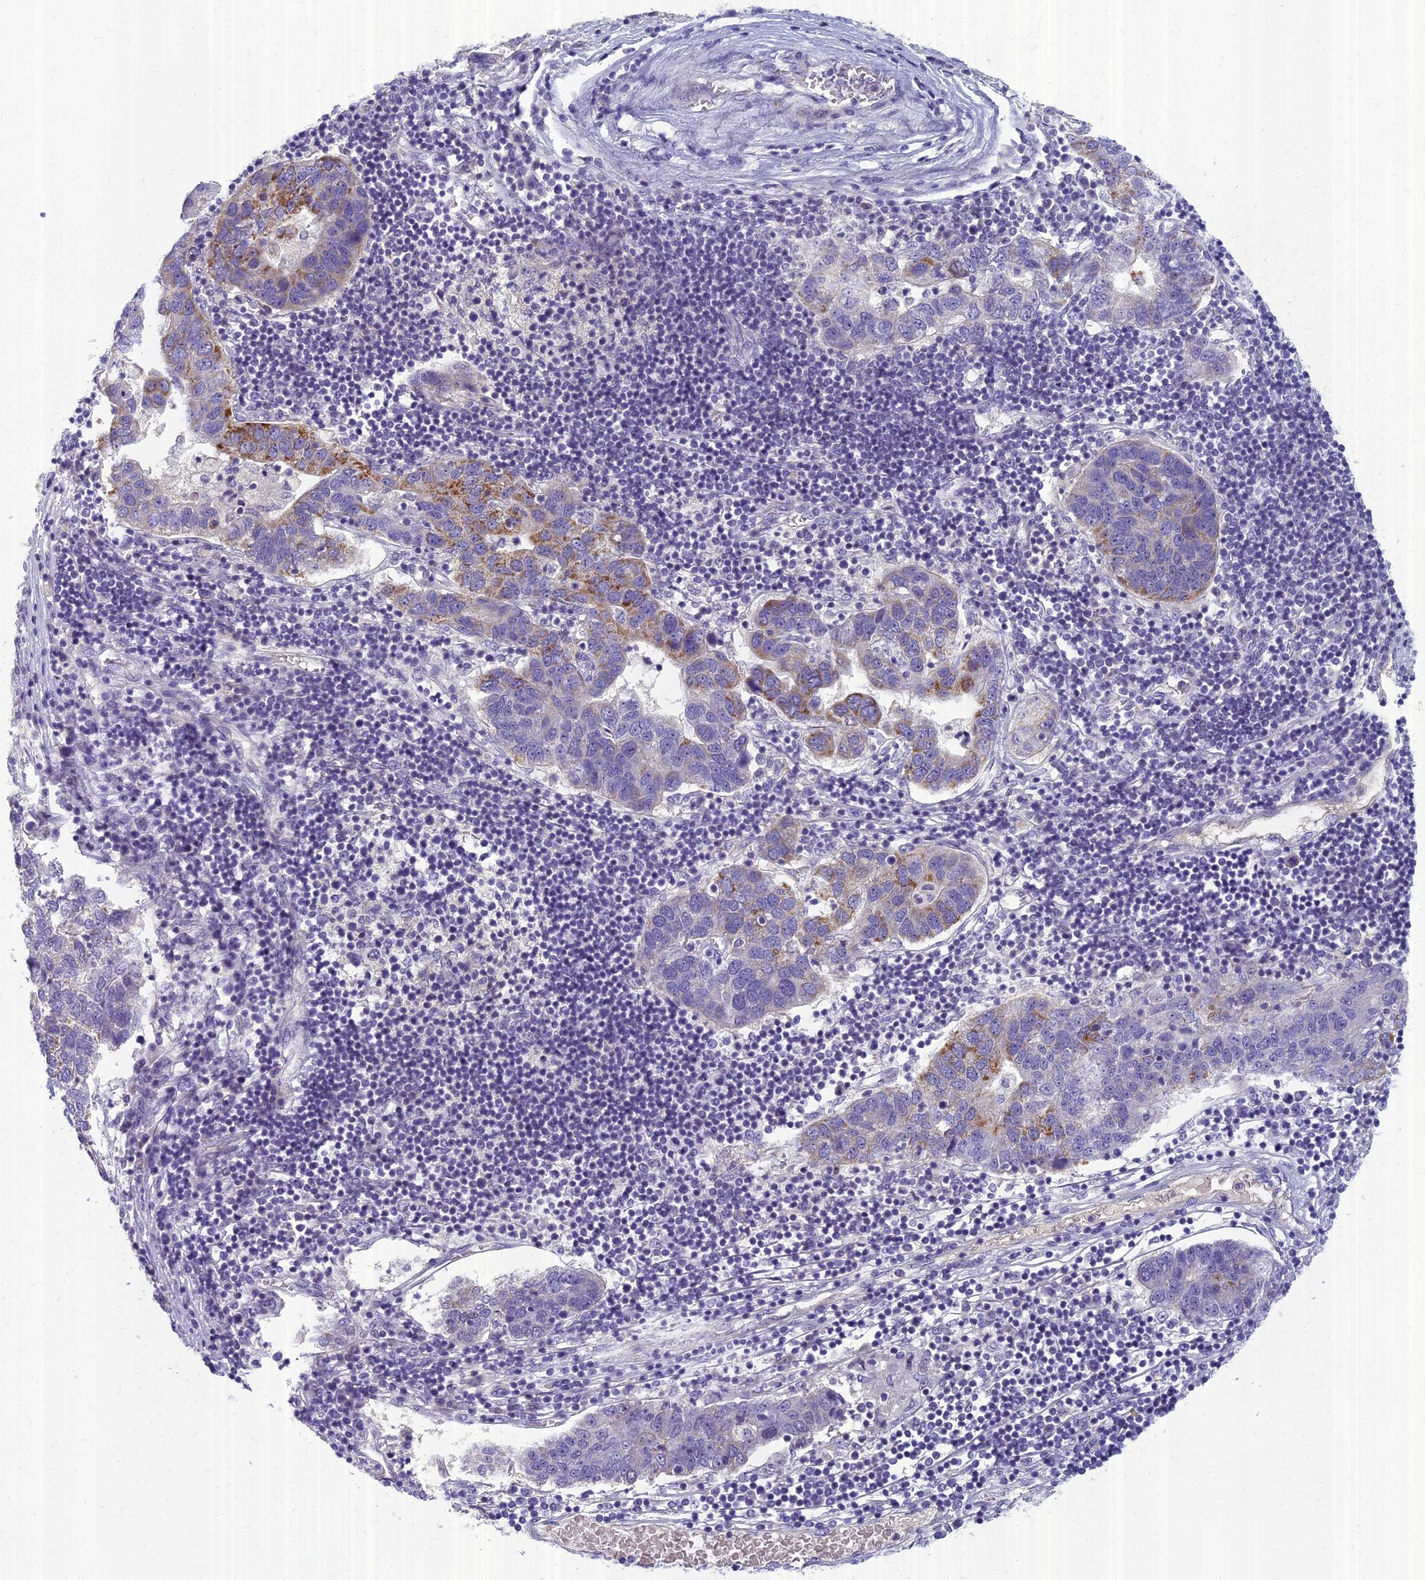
{"staining": {"intensity": "moderate", "quantity": "<25%", "location": "cytoplasmic/membranous"}, "tissue": "pancreatic cancer", "cell_type": "Tumor cells", "image_type": "cancer", "snomed": [{"axis": "morphology", "description": "Adenocarcinoma, NOS"}, {"axis": "topography", "description": "Pancreas"}], "caption": "Tumor cells demonstrate low levels of moderate cytoplasmic/membranous staining in approximately <25% of cells in adenocarcinoma (pancreatic).", "gene": "AP4E1", "patient": {"sex": "female", "age": 61}}